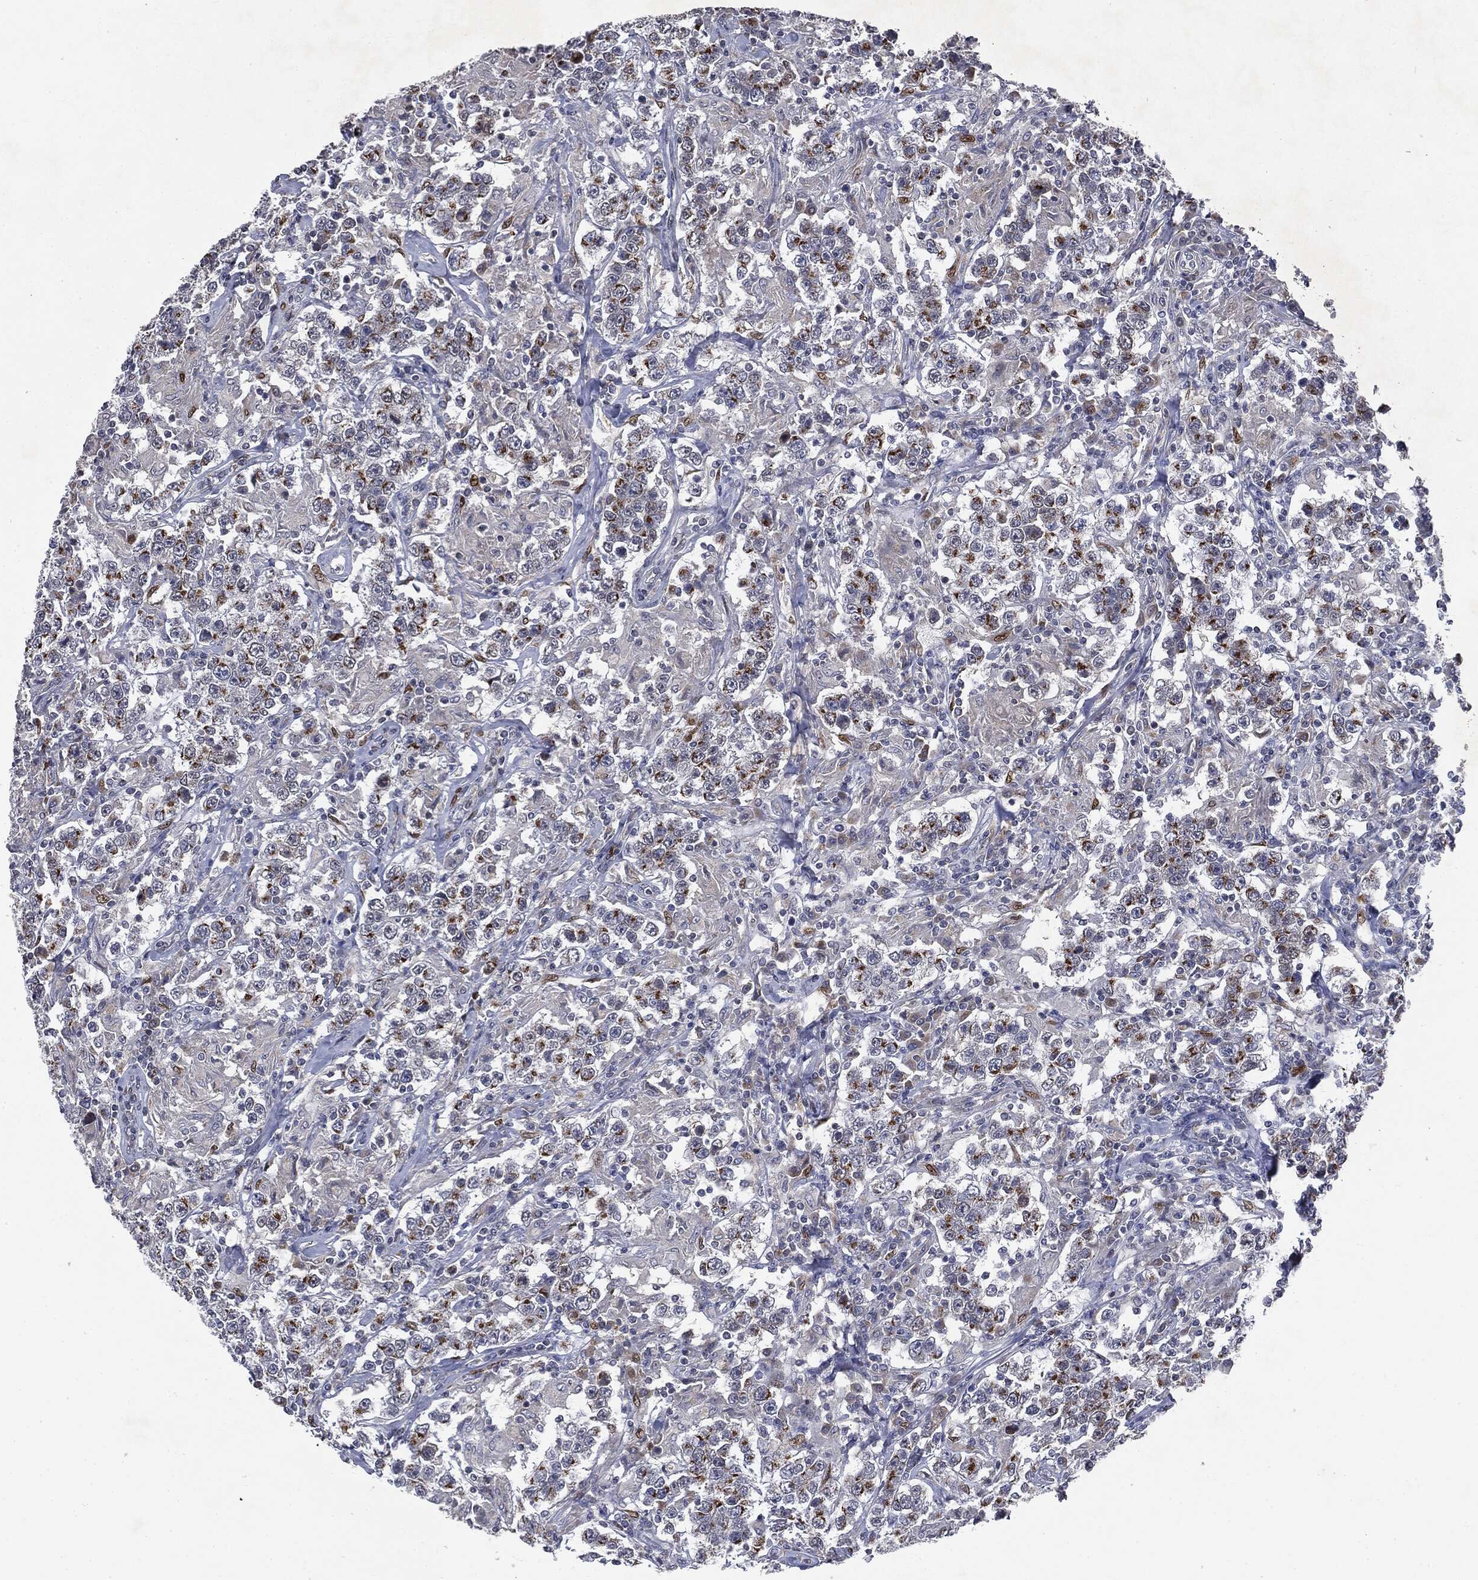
{"staining": {"intensity": "moderate", "quantity": "<25%", "location": "cytoplasmic/membranous"}, "tissue": "testis cancer", "cell_type": "Tumor cells", "image_type": "cancer", "snomed": [{"axis": "morphology", "description": "Seminoma, NOS"}, {"axis": "morphology", "description": "Carcinoma, Embryonal, NOS"}, {"axis": "topography", "description": "Testis"}], "caption": "The immunohistochemical stain labels moderate cytoplasmic/membranous positivity in tumor cells of testis cancer (seminoma) tissue.", "gene": "CASD1", "patient": {"sex": "male", "age": 41}}